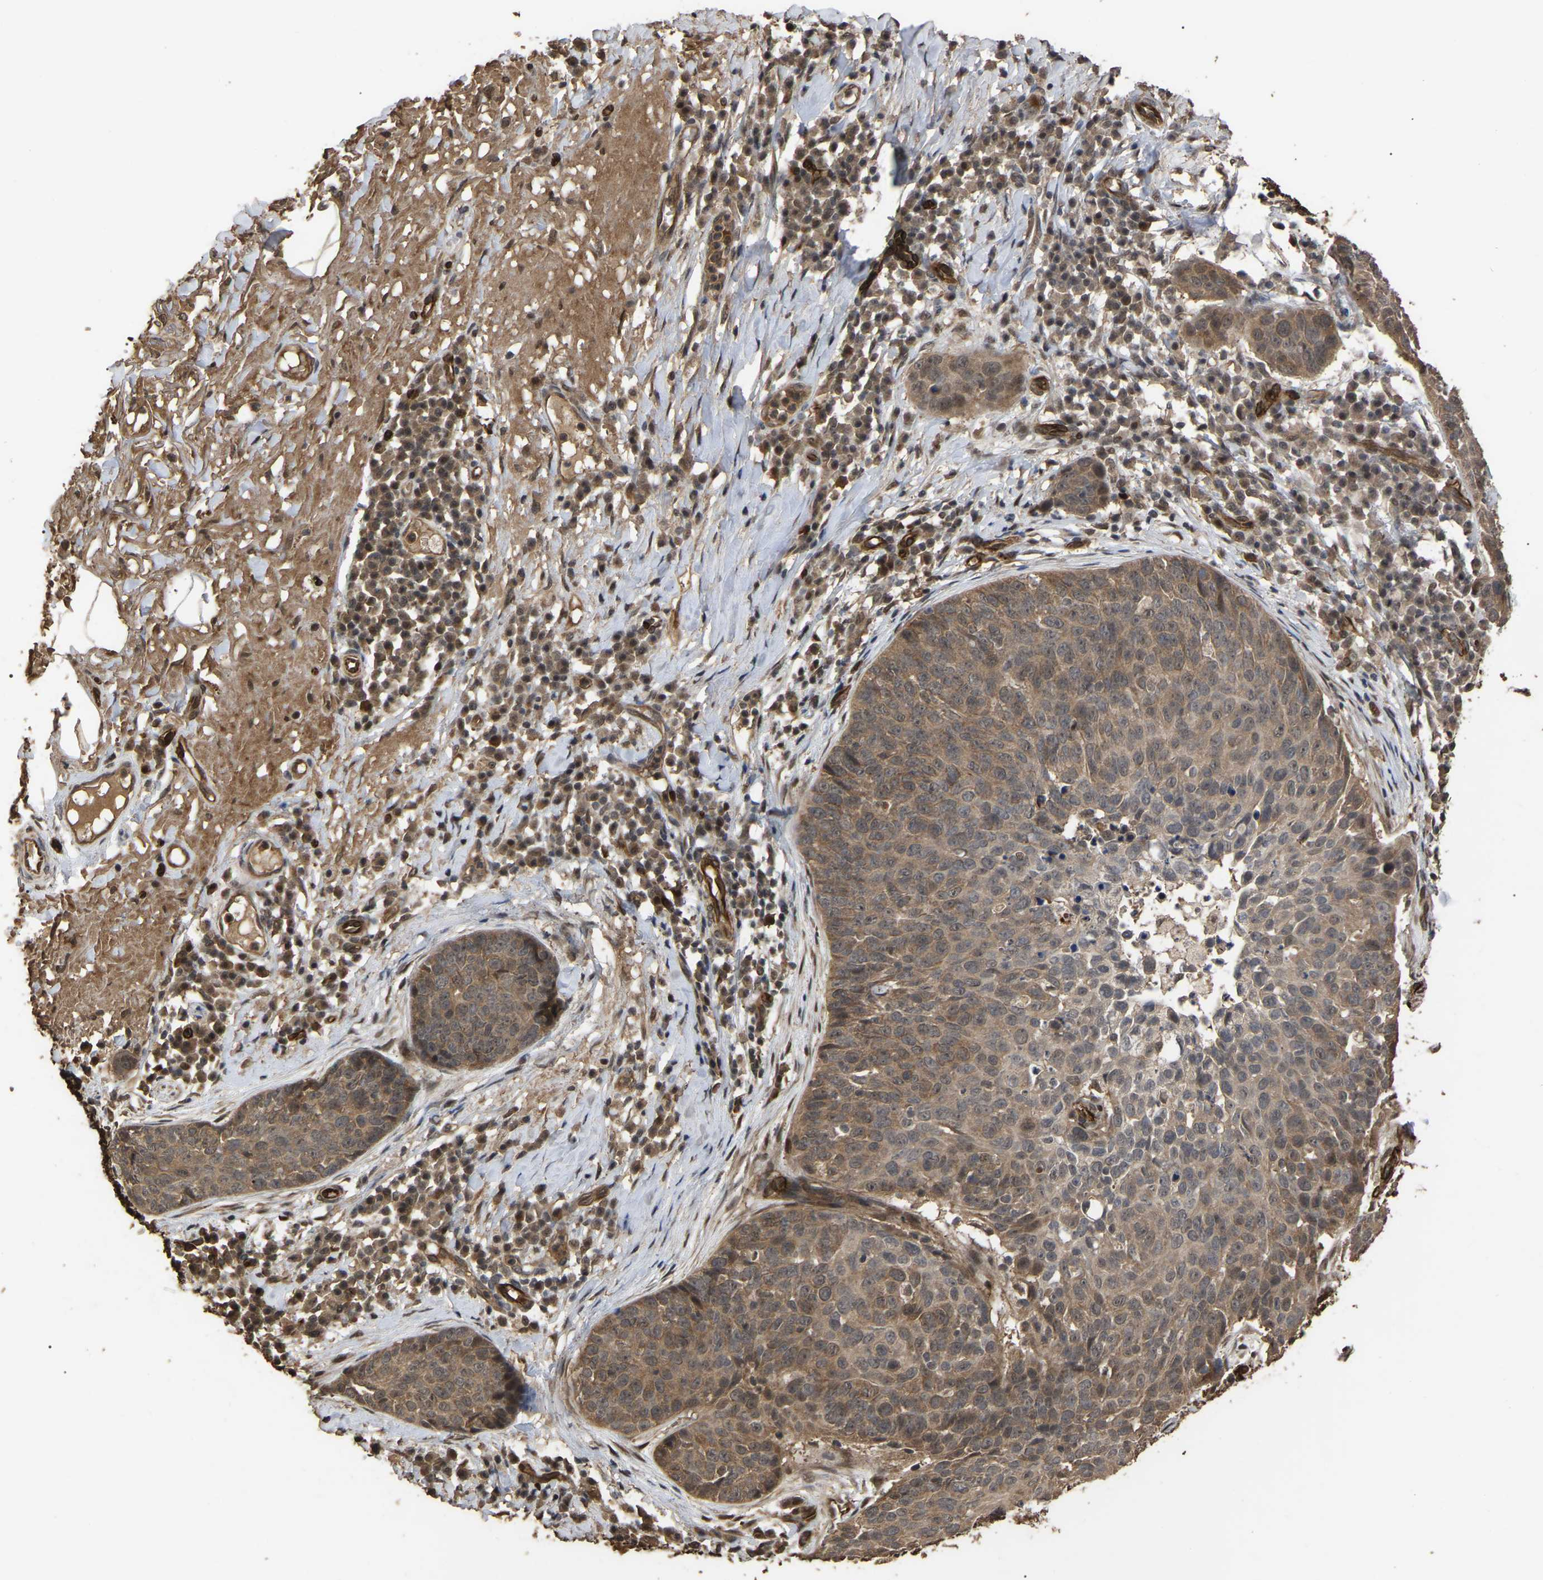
{"staining": {"intensity": "moderate", "quantity": ">75%", "location": "cytoplasmic/membranous"}, "tissue": "skin cancer", "cell_type": "Tumor cells", "image_type": "cancer", "snomed": [{"axis": "morphology", "description": "Squamous cell carcinoma in situ, NOS"}, {"axis": "morphology", "description": "Squamous cell carcinoma, NOS"}, {"axis": "topography", "description": "Skin"}], "caption": "Immunohistochemistry (IHC) of squamous cell carcinoma in situ (skin) shows medium levels of moderate cytoplasmic/membranous positivity in approximately >75% of tumor cells. The staining is performed using DAB (3,3'-diaminobenzidine) brown chromogen to label protein expression. The nuclei are counter-stained blue using hematoxylin.", "gene": "FAM161B", "patient": {"sex": "male", "age": 93}}